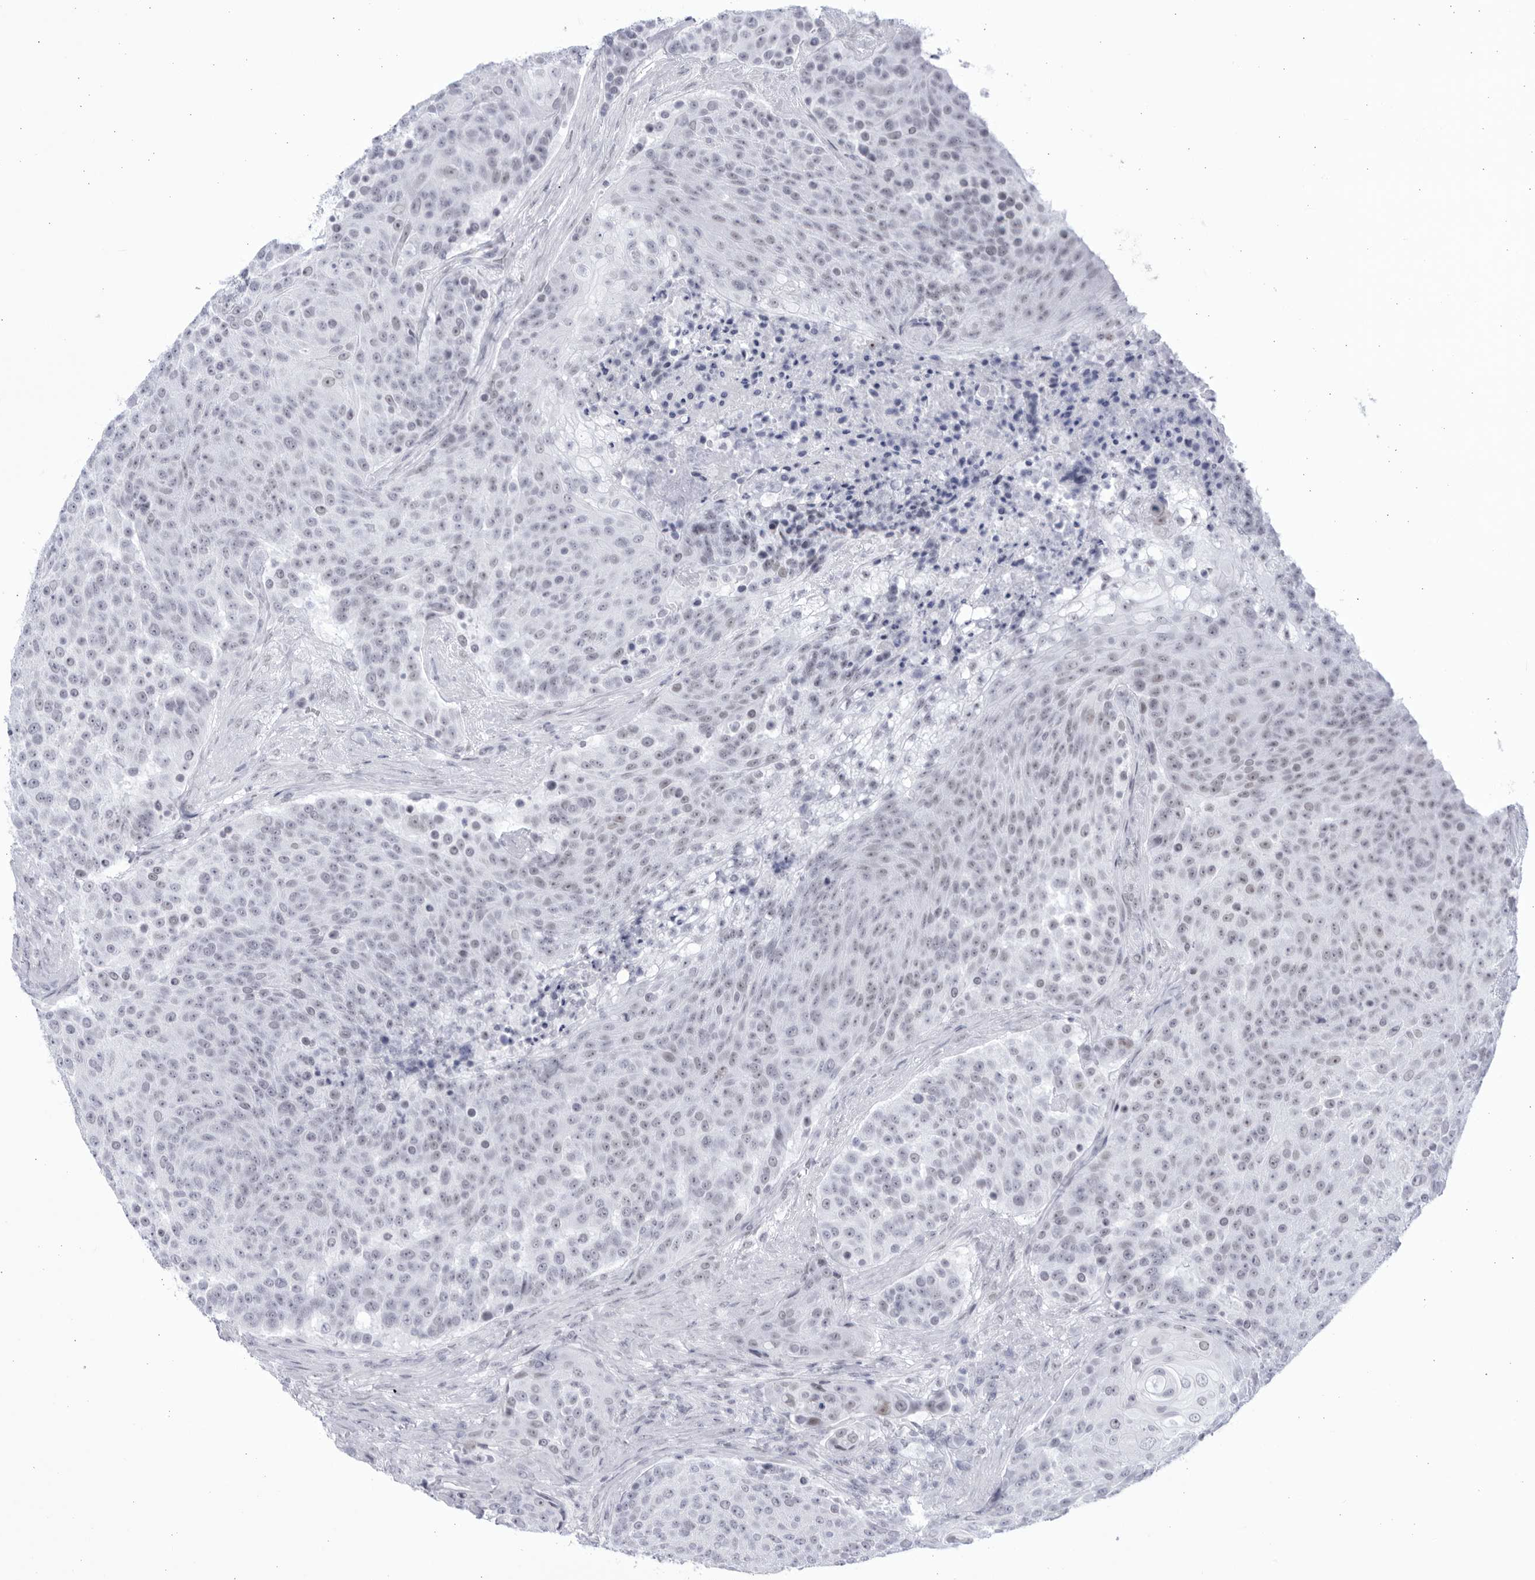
{"staining": {"intensity": "negative", "quantity": "none", "location": "none"}, "tissue": "urothelial cancer", "cell_type": "Tumor cells", "image_type": "cancer", "snomed": [{"axis": "morphology", "description": "Urothelial carcinoma, High grade"}, {"axis": "topography", "description": "Urinary bladder"}], "caption": "High power microscopy image of an immunohistochemistry photomicrograph of urothelial carcinoma (high-grade), revealing no significant positivity in tumor cells. (Stains: DAB immunohistochemistry (IHC) with hematoxylin counter stain, Microscopy: brightfield microscopy at high magnification).", "gene": "CCDC181", "patient": {"sex": "female", "age": 63}}